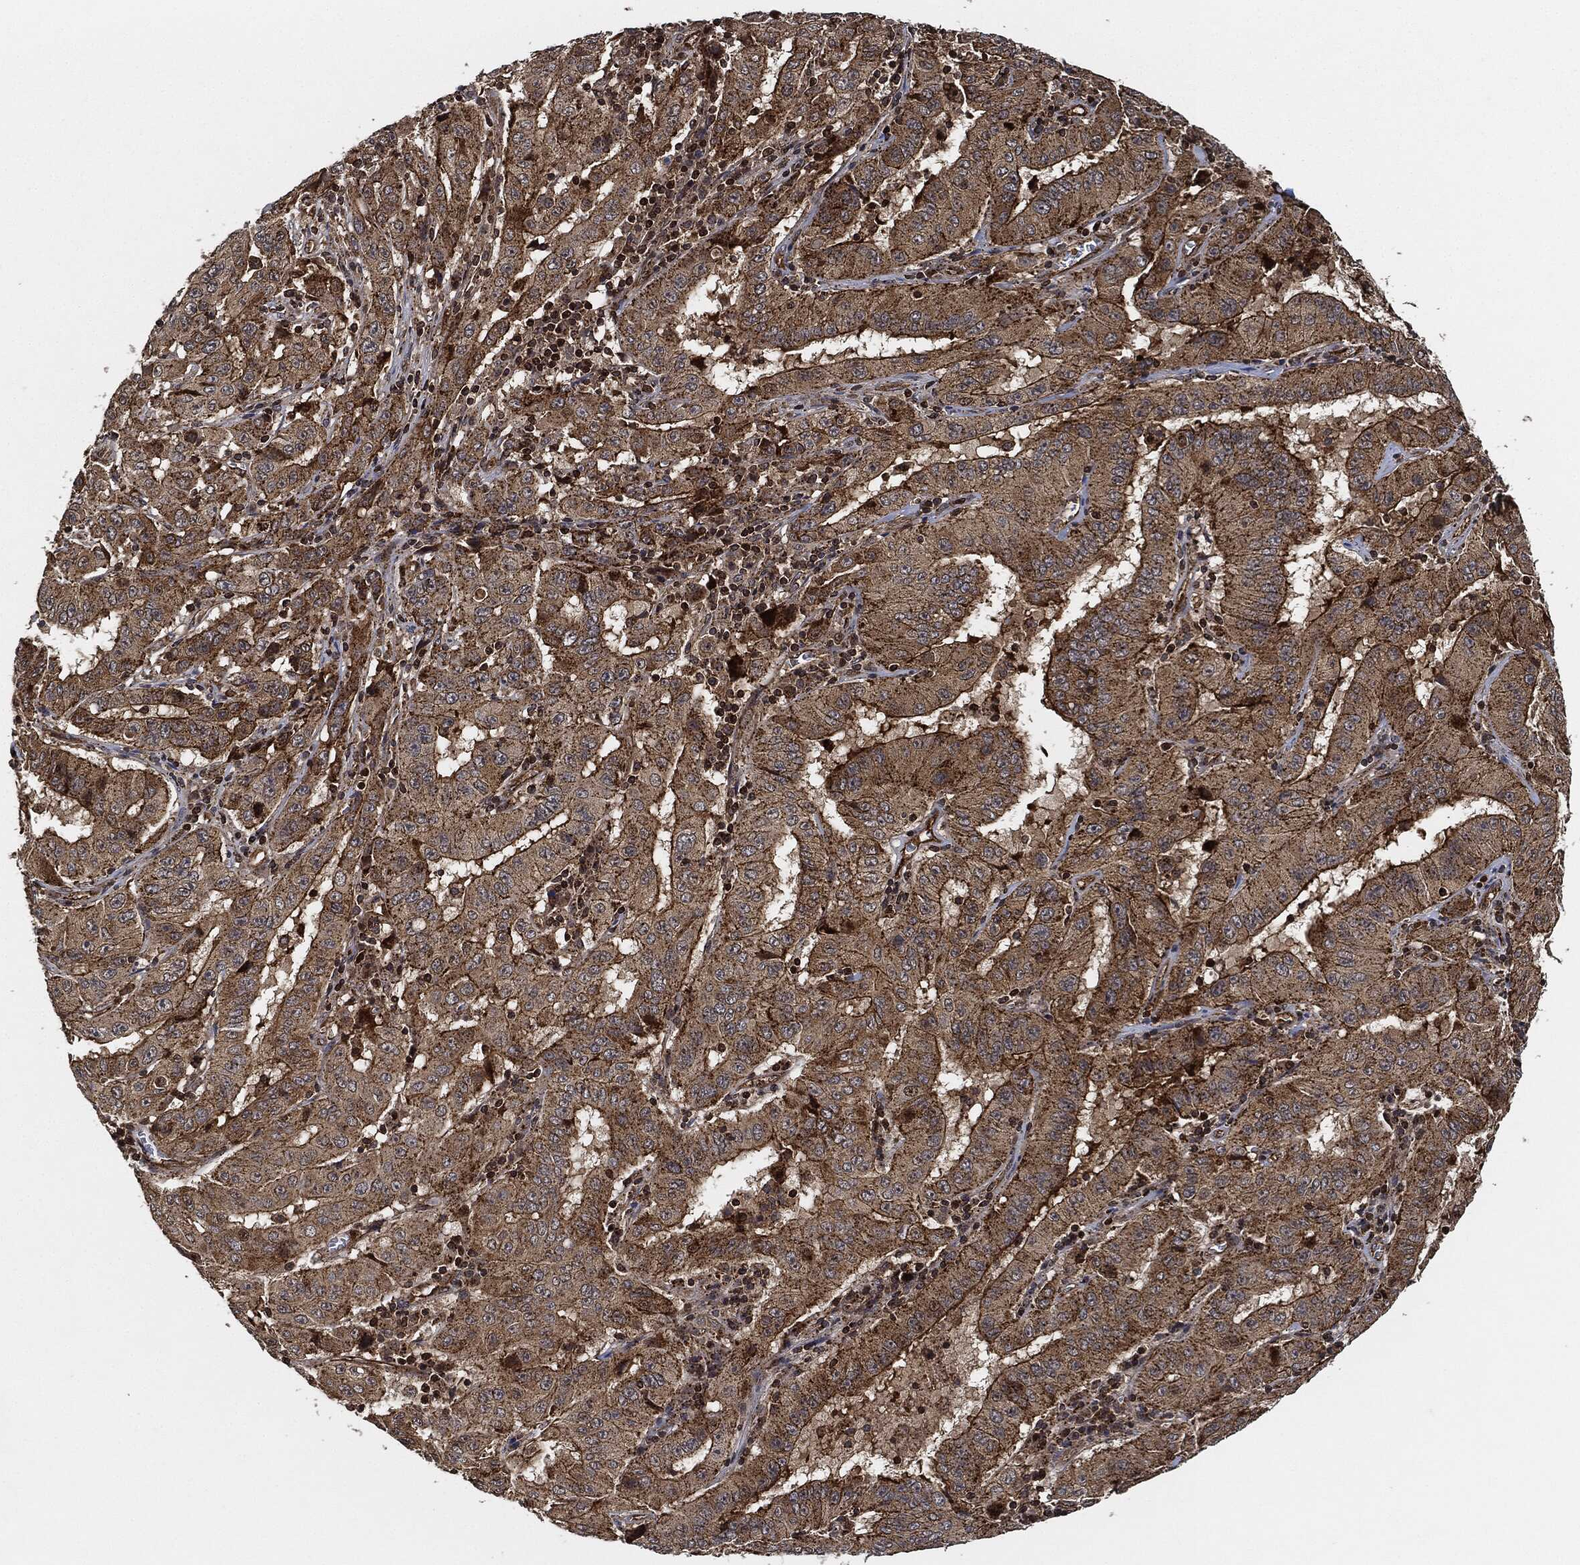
{"staining": {"intensity": "strong", "quantity": "25%-75%", "location": "cytoplasmic/membranous"}, "tissue": "pancreatic cancer", "cell_type": "Tumor cells", "image_type": "cancer", "snomed": [{"axis": "morphology", "description": "Adenocarcinoma, NOS"}, {"axis": "topography", "description": "Pancreas"}], "caption": "Strong cytoplasmic/membranous staining is seen in about 25%-75% of tumor cells in pancreatic adenocarcinoma.", "gene": "MAP3K3", "patient": {"sex": "male", "age": 63}}